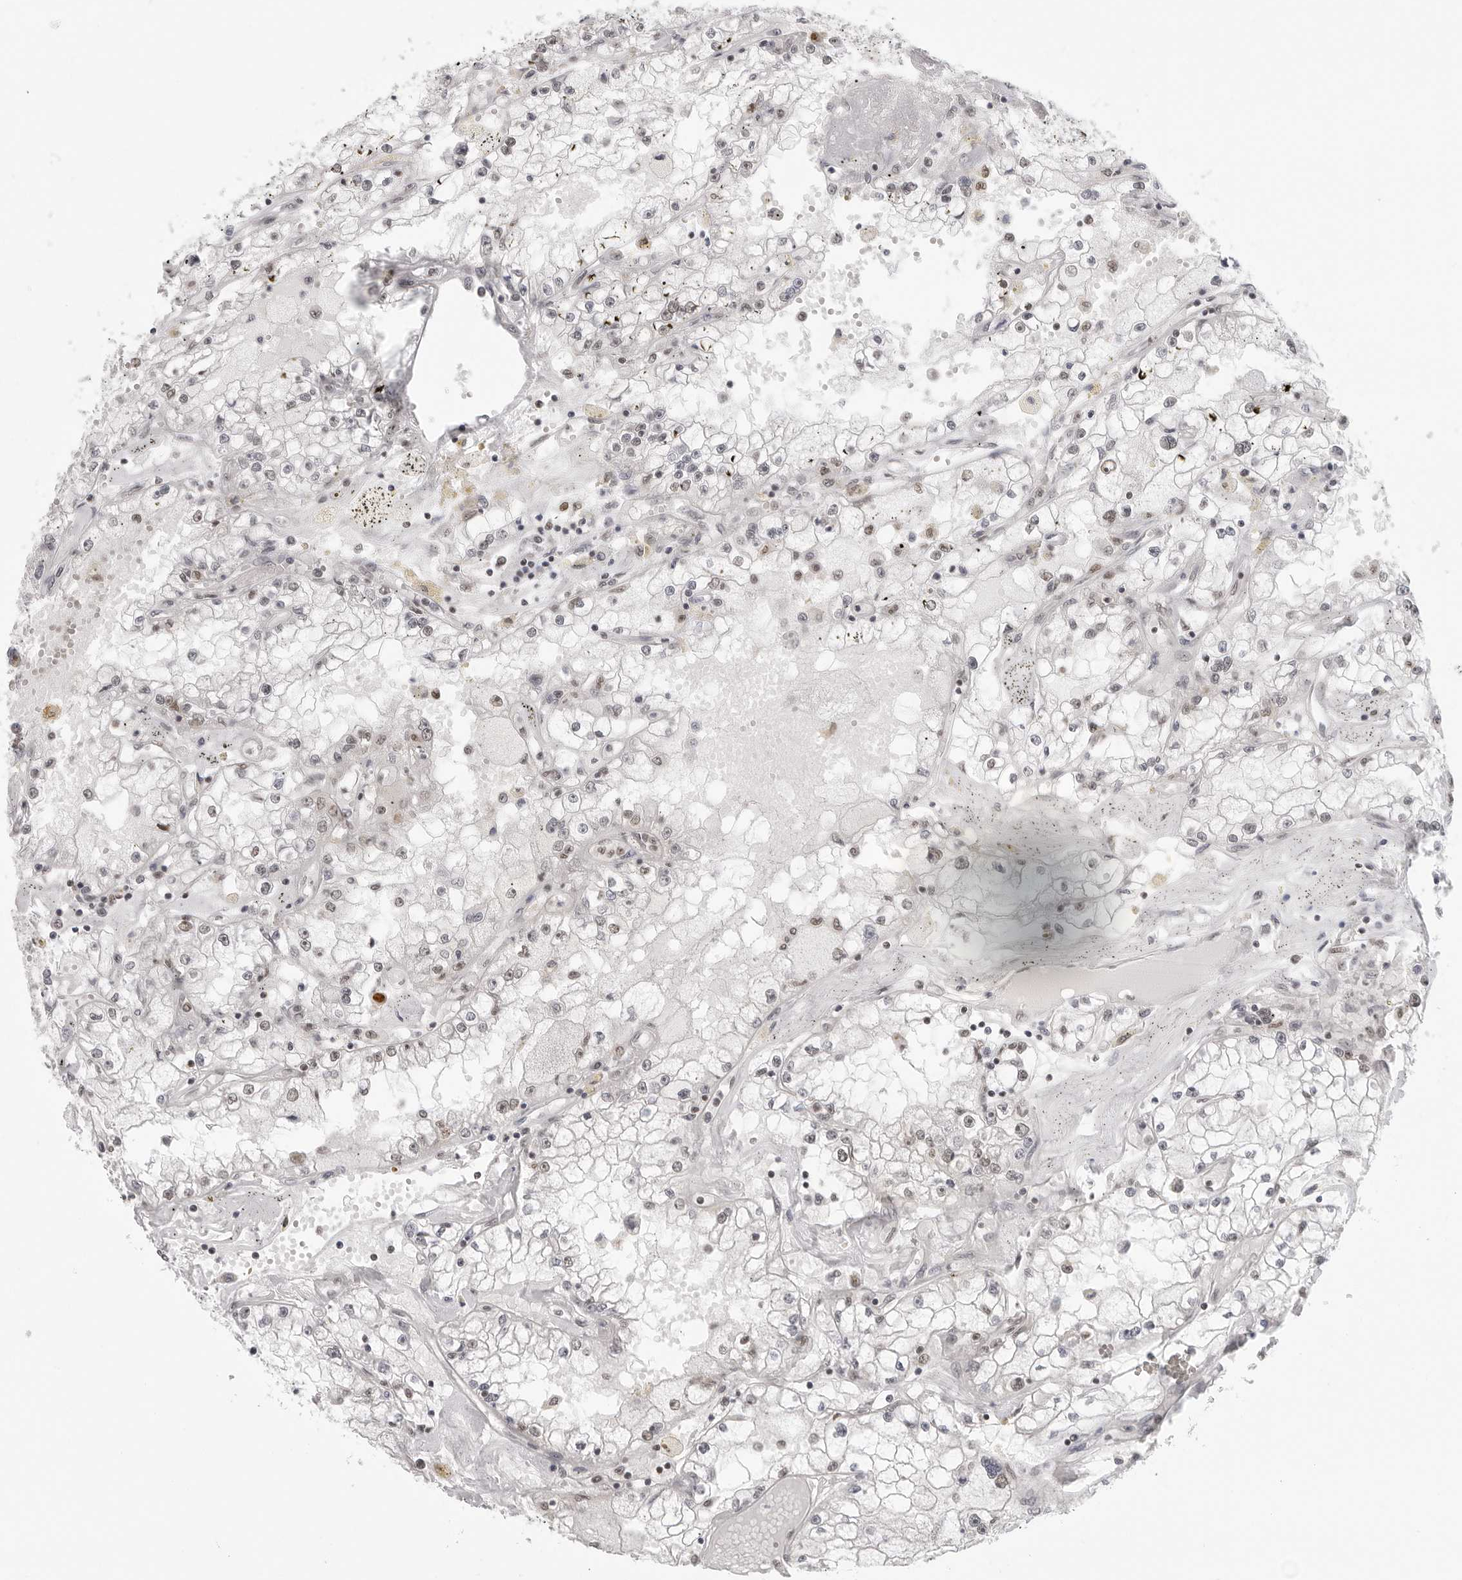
{"staining": {"intensity": "weak", "quantity": "<25%", "location": "nuclear"}, "tissue": "renal cancer", "cell_type": "Tumor cells", "image_type": "cancer", "snomed": [{"axis": "morphology", "description": "Adenocarcinoma, NOS"}, {"axis": "topography", "description": "Kidney"}], "caption": "An IHC histopathology image of renal cancer is shown. There is no staining in tumor cells of renal cancer. The staining was performed using DAB to visualize the protein expression in brown, while the nuclei were stained in blue with hematoxylin (Magnification: 20x).", "gene": "RPA2", "patient": {"sex": "male", "age": 56}}